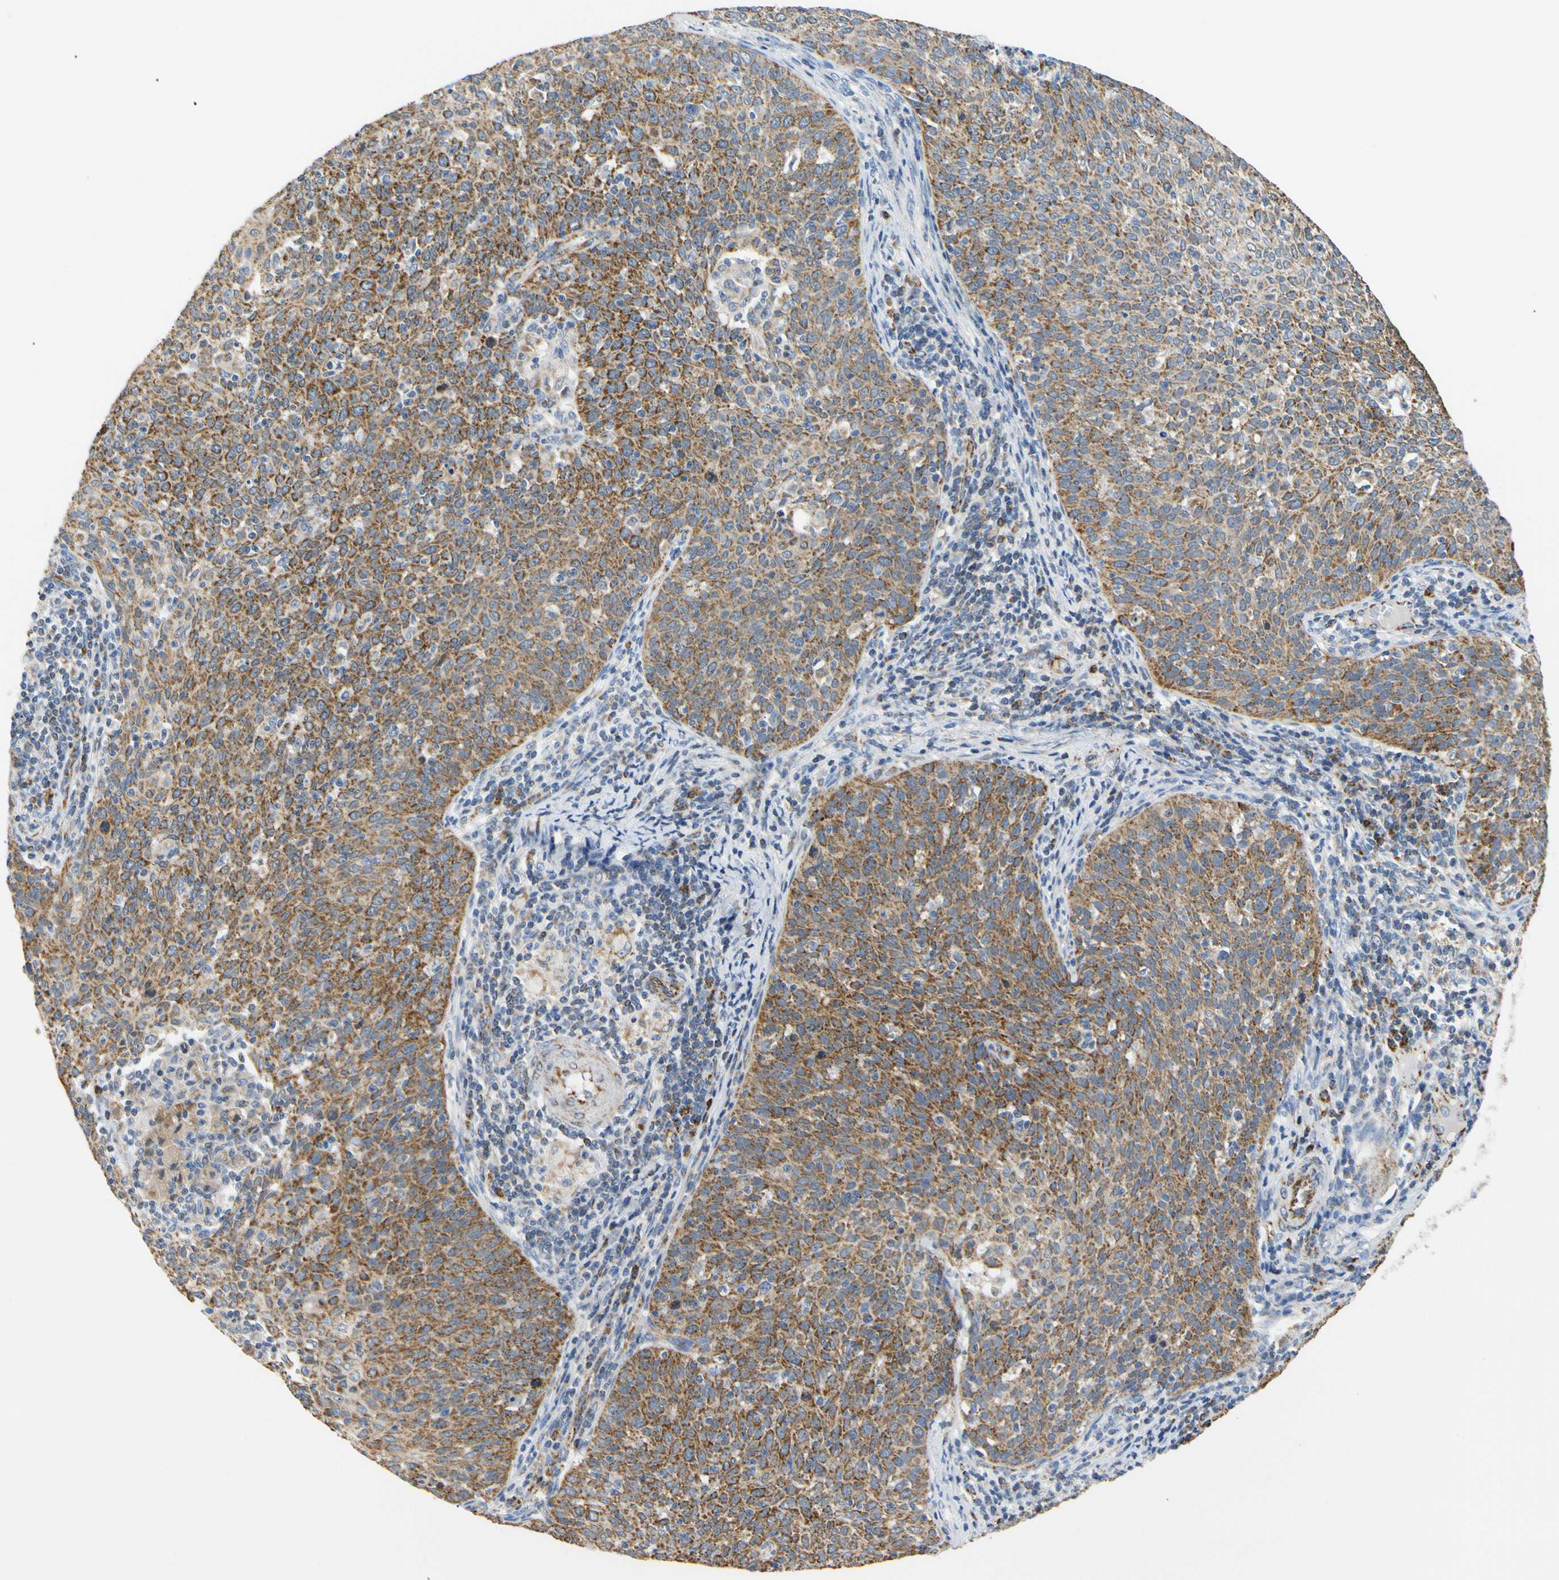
{"staining": {"intensity": "strong", "quantity": ">75%", "location": "cytoplasmic/membranous"}, "tissue": "cervical cancer", "cell_type": "Tumor cells", "image_type": "cancer", "snomed": [{"axis": "morphology", "description": "Squamous cell carcinoma, NOS"}, {"axis": "topography", "description": "Cervix"}], "caption": "An image of cervical squamous cell carcinoma stained for a protein displays strong cytoplasmic/membranous brown staining in tumor cells. (Brightfield microscopy of DAB IHC at high magnification).", "gene": "ACAT1", "patient": {"sex": "female", "age": 38}}